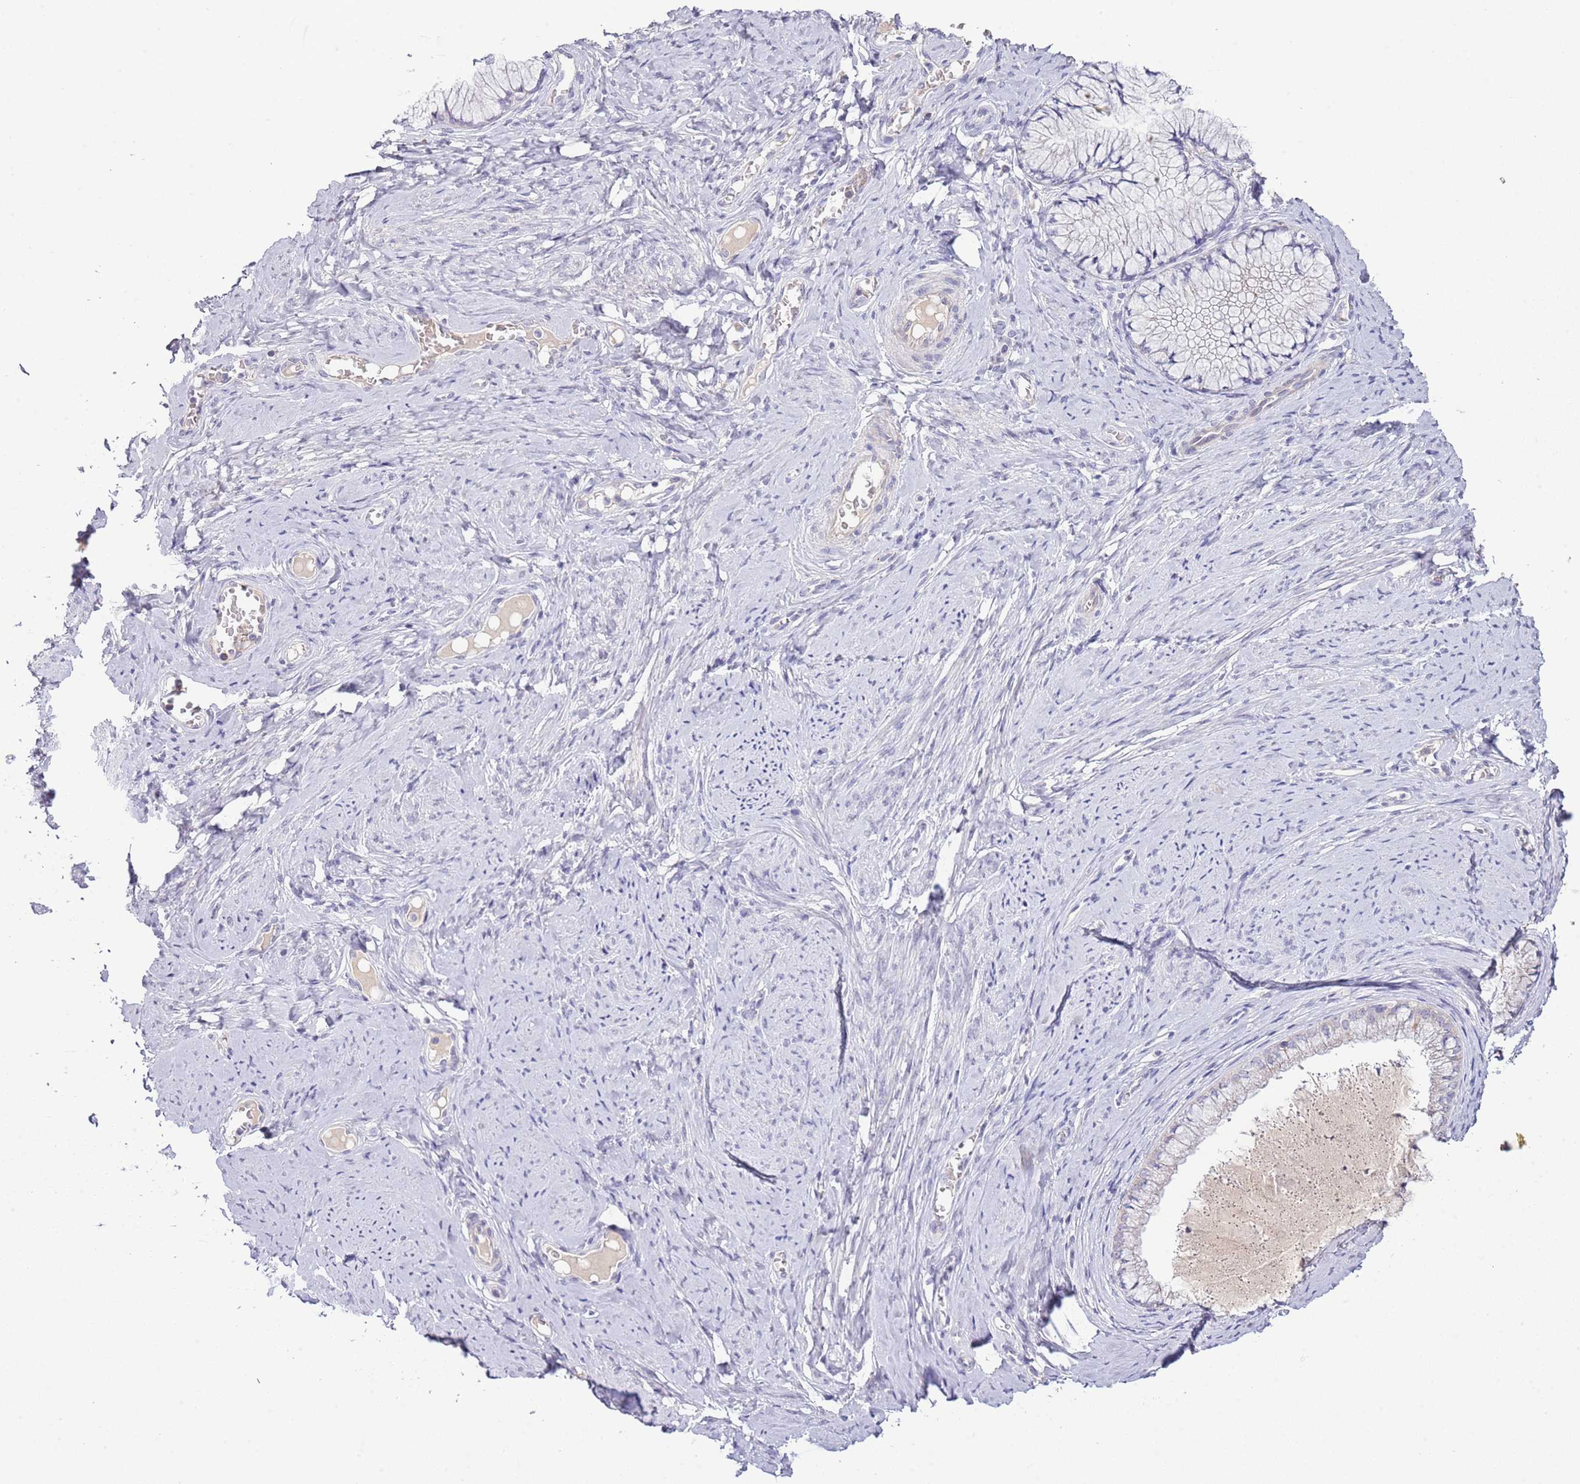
{"staining": {"intensity": "negative", "quantity": "none", "location": "none"}, "tissue": "cervix", "cell_type": "Glandular cells", "image_type": "normal", "snomed": [{"axis": "morphology", "description": "Normal tissue, NOS"}, {"axis": "topography", "description": "Cervix"}], "caption": "Immunohistochemistry of benign cervix exhibits no expression in glandular cells. (DAB (3,3'-diaminobenzidine) immunohistochemistry (IHC) visualized using brightfield microscopy, high magnification).", "gene": "ABHD17A", "patient": {"sex": "female", "age": 42}}